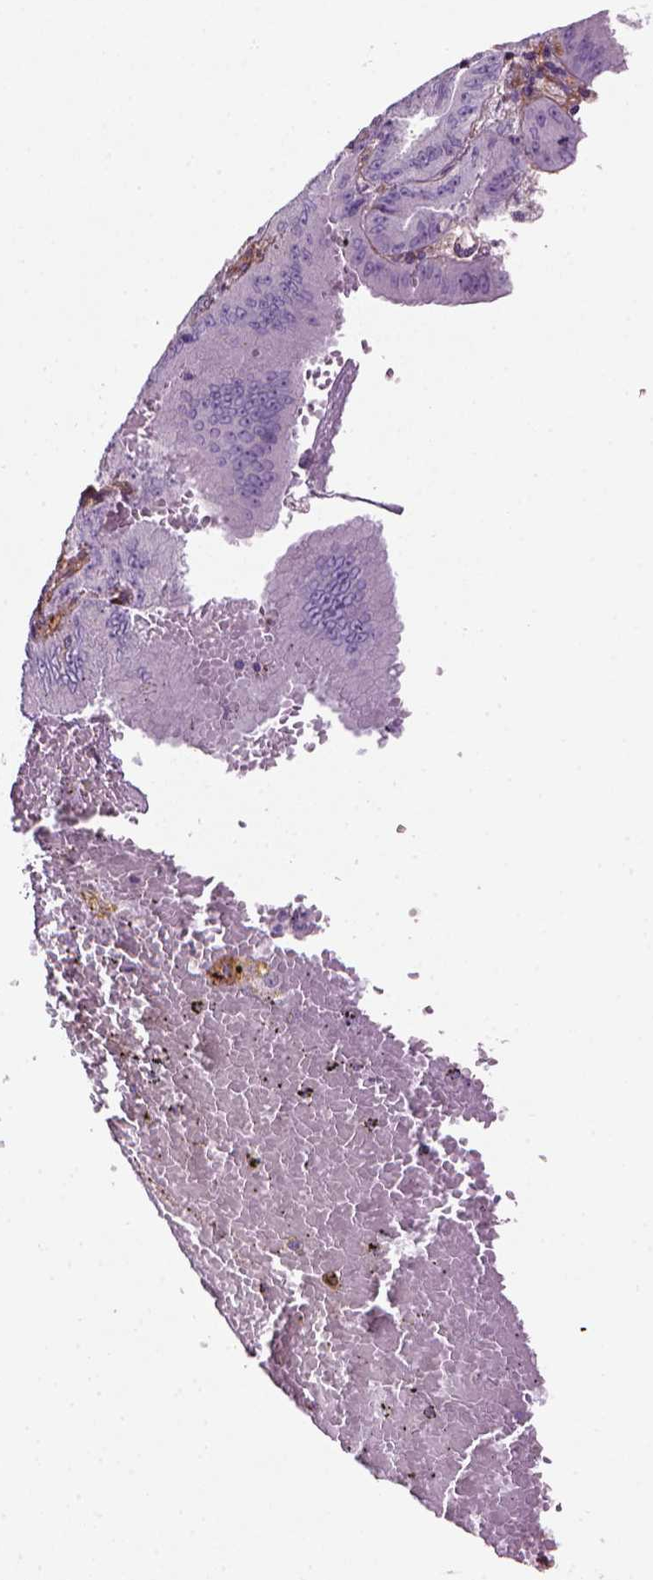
{"staining": {"intensity": "negative", "quantity": "none", "location": "none"}, "tissue": "endometrial cancer", "cell_type": "Tumor cells", "image_type": "cancer", "snomed": [{"axis": "morphology", "description": "Adenocarcinoma, NOS"}, {"axis": "topography", "description": "Endometrium"}], "caption": "Protein analysis of adenocarcinoma (endometrial) shows no significant expression in tumor cells. Nuclei are stained in blue.", "gene": "MARCKS", "patient": {"sex": "female", "age": 66}}